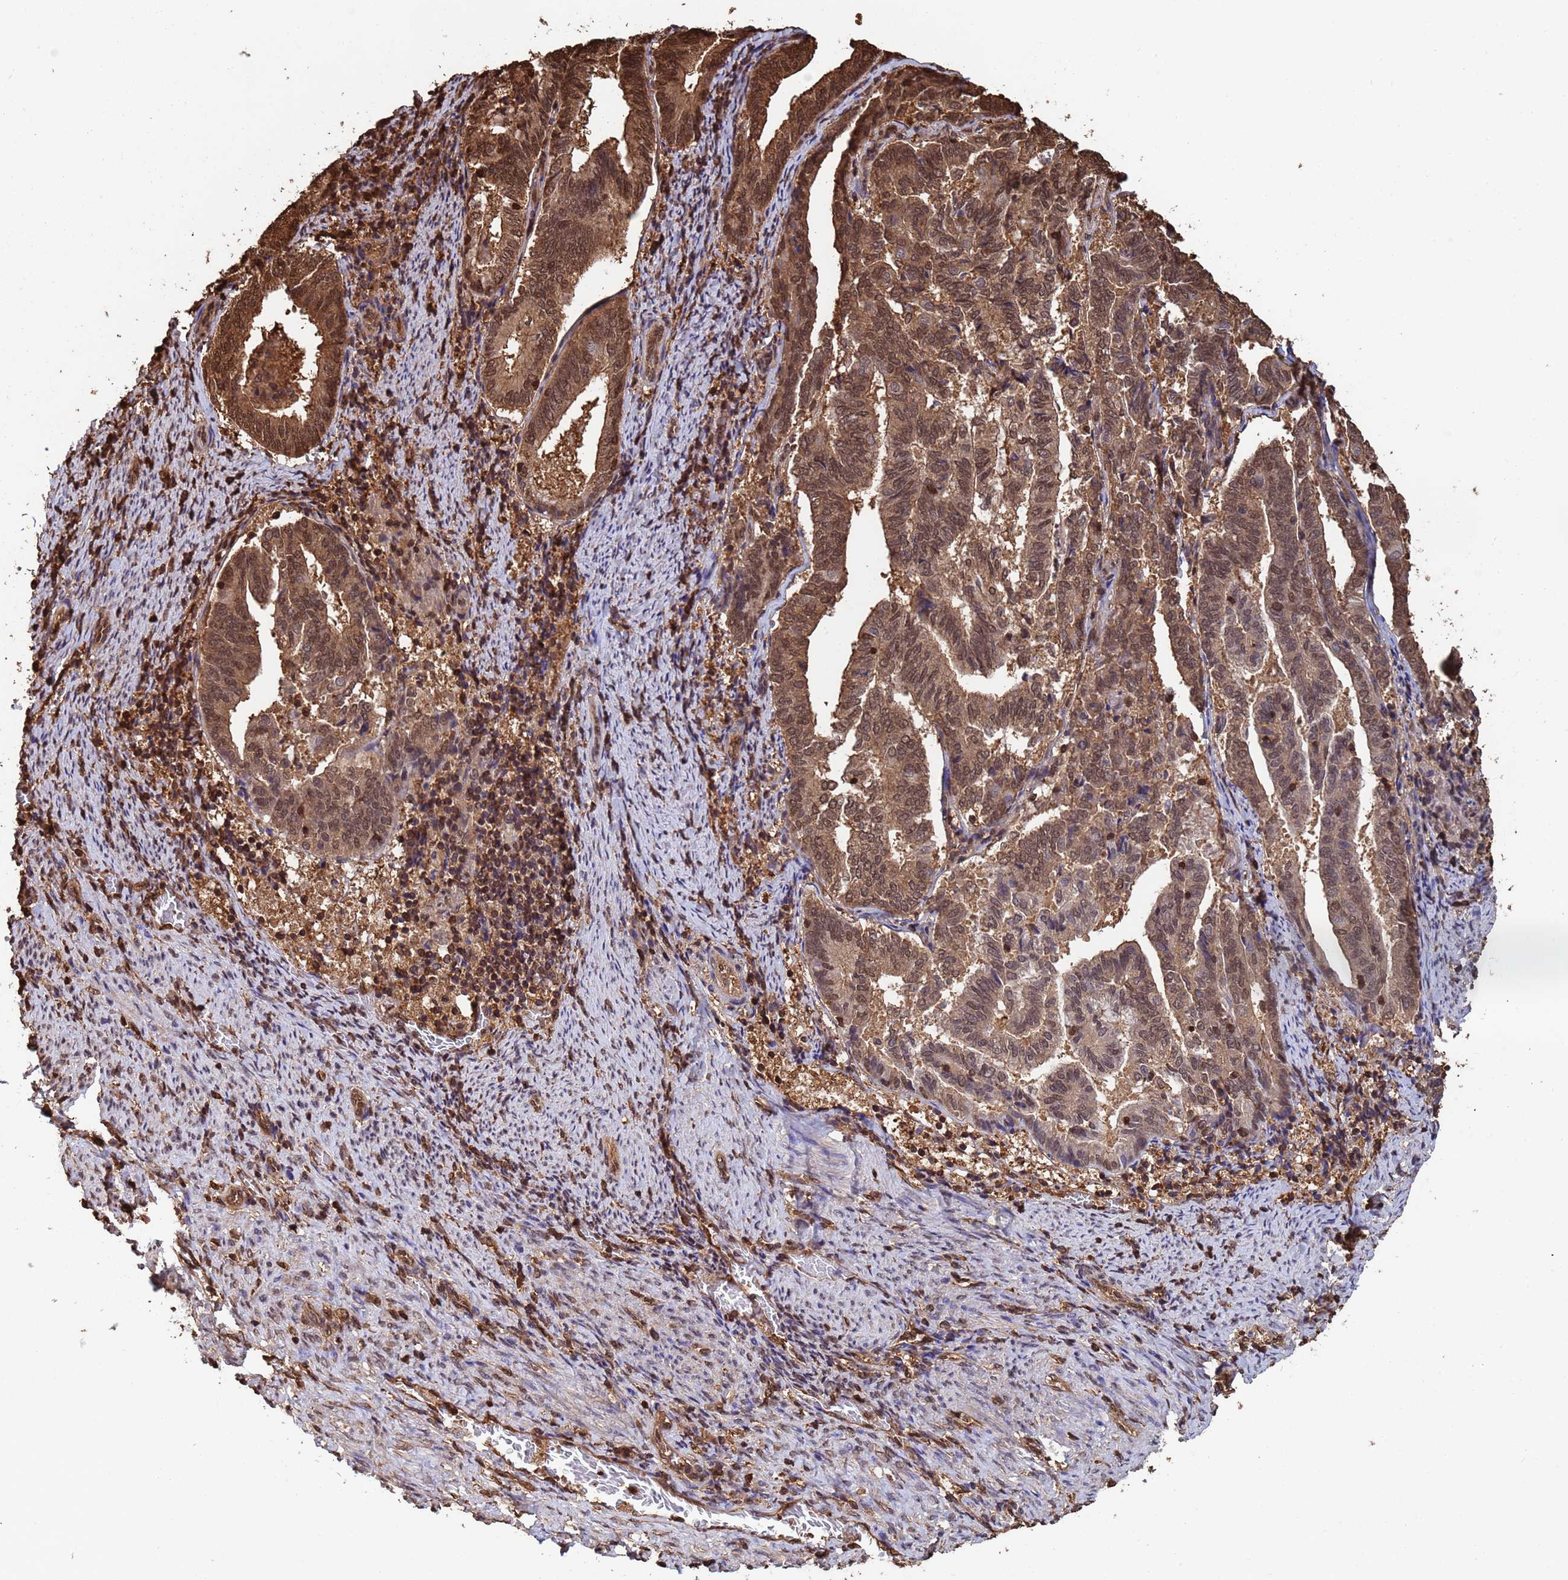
{"staining": {"intensity": "moderate", "quantity": ">75%", "location": "cytoplasmic/membranous,nuclear"}, "tissue": "endometrial cancer", "cell_type": "Tumor cells", "image_type": "cancer", "snomed": [{"axis": "morphology", "description": "Adenocarcinoma, NOS"}, {"axis": "topography", "description": "Endometrium"}], "caption": "Brown immunohistochemical staining in human endometrial adenocarcinoma reveals moderate cytoplasmic/membranous and nuclear staining in about >75% of tumor cells. Using DAB (brown) and hematoxylin (blue) stains, captured at high magnification using brightfield microscopy.", "gene": "SUMO4", "patient": {"sex": "female", "age": 80}}